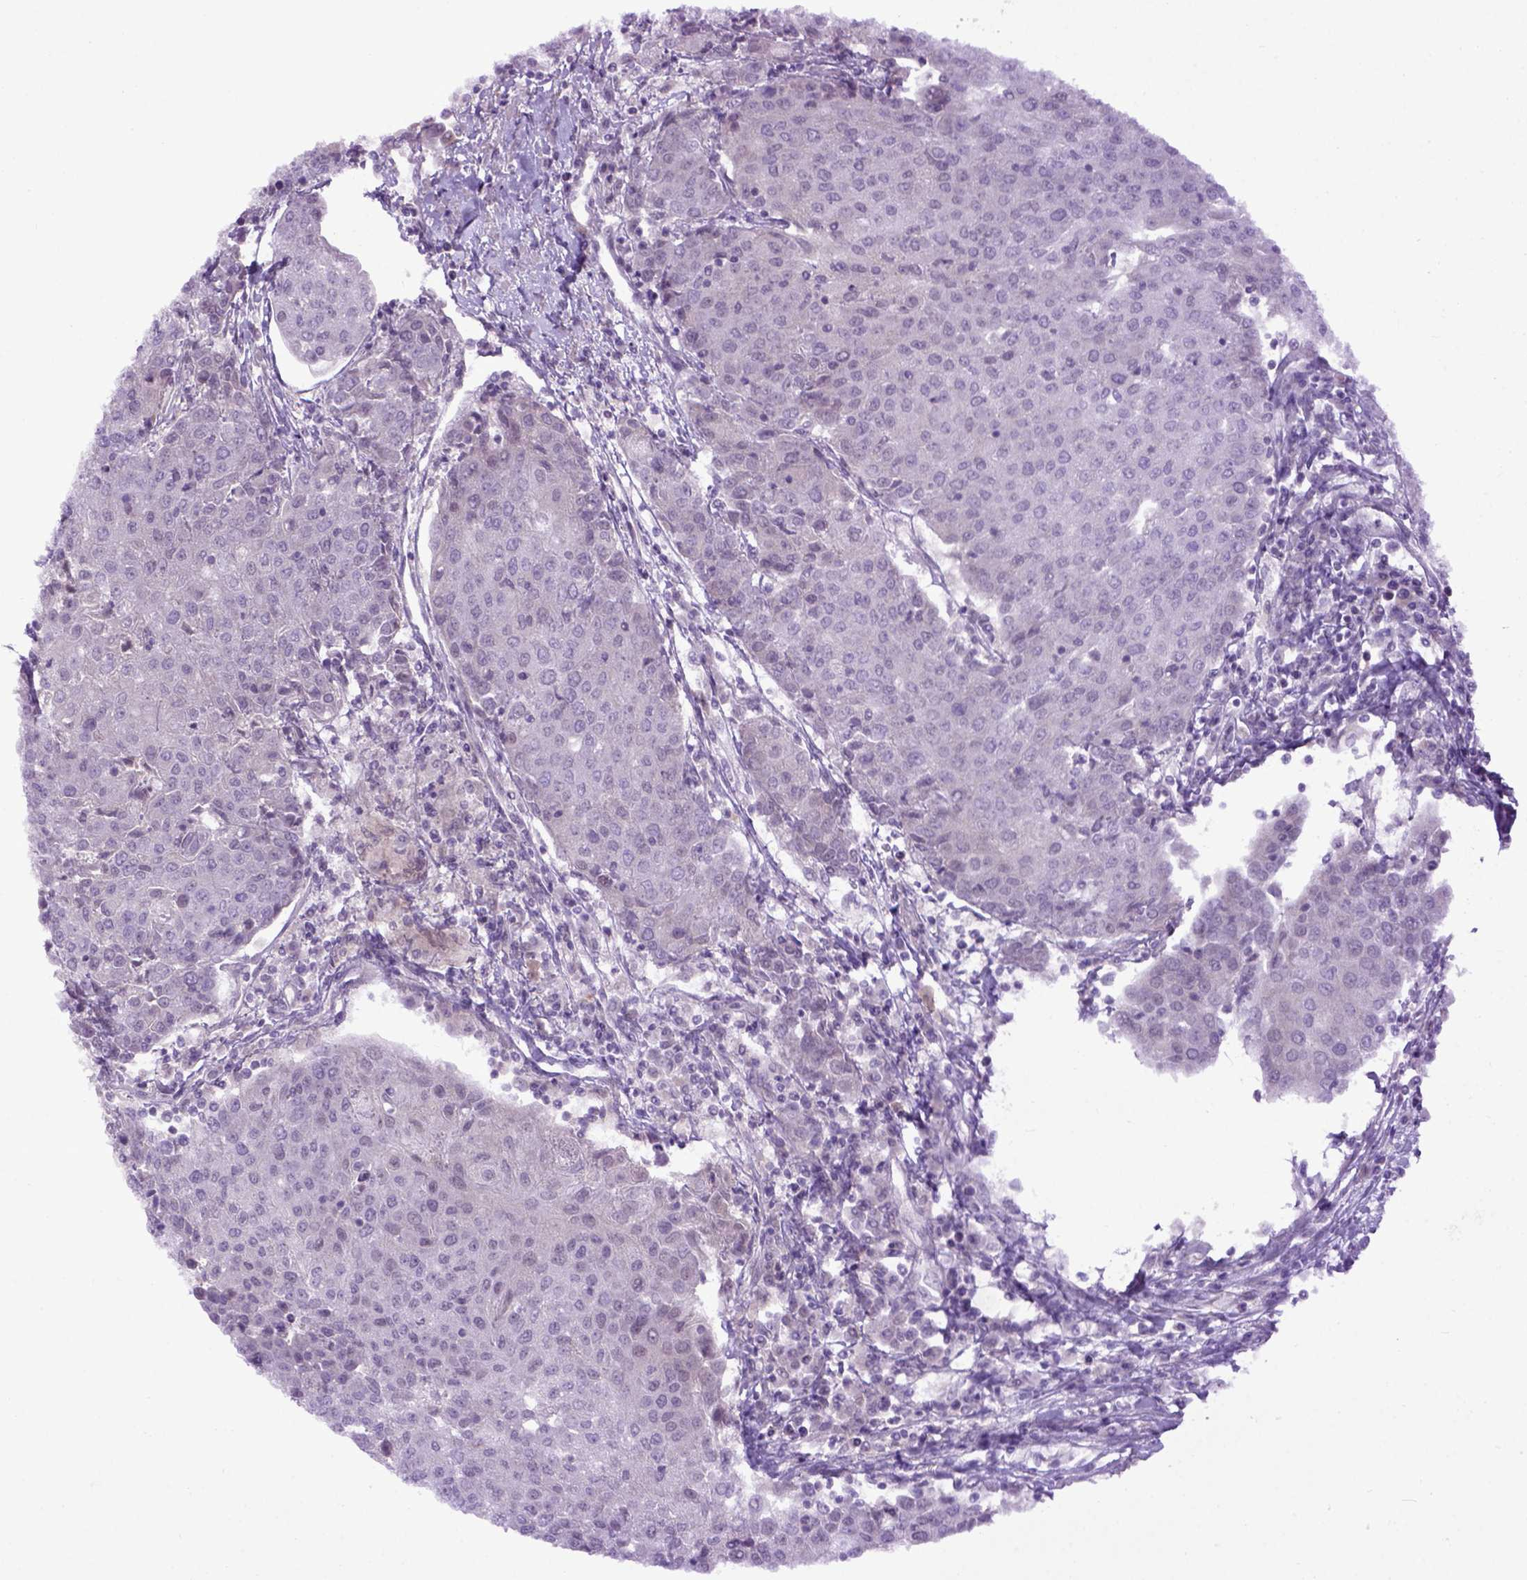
{"staining": {"intensity": "negative", "quantity": "none", "location": "none"}, "tissue": "urothelial cancer", "cell_type": "Tumor cells", "image_type": "cancer", "snomed": [{"axis": "morphology", "description": "Urothelial carcinoma, High grade"}, {"axis": "topography", "description": "Urinary bladder"}], "caption": "An IHC micrograph of high-grade urothelial carcinoma is shown. There is no staining in tumor cells of high-grade urothelial carcinoma.", "gene": "EMILIN3", "patient": {"sex": "female", "age": 85}}